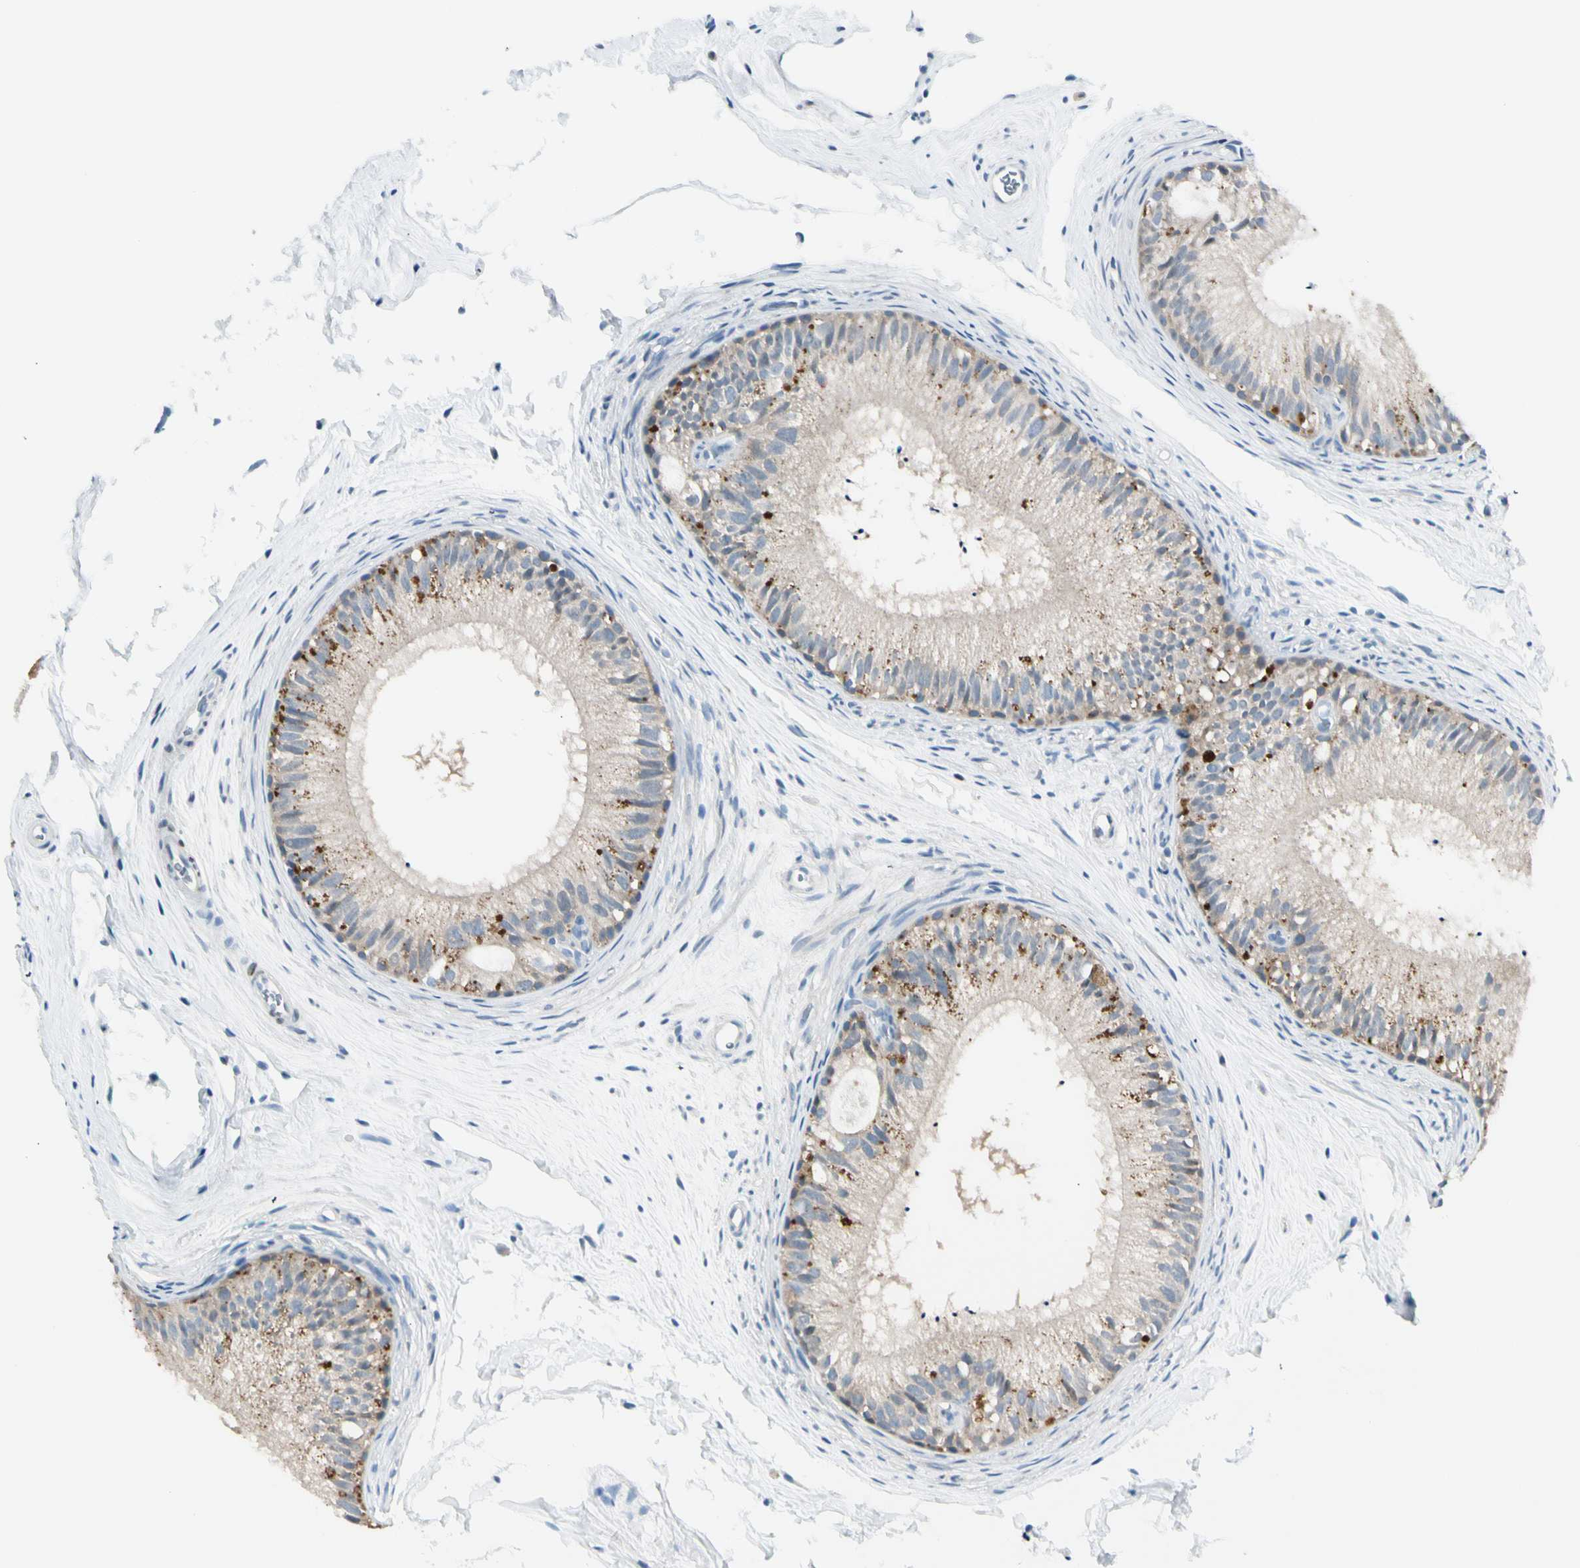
{"staining": {"intensity": "moderate", "quantity": "25%-75%", "location": "cytoplasmic/membranous"}, "tissue": "epididymis", "cell_type": "Glandular cells", "image_type": "normal", "snomed": [{"axis": "morphology", "description": "Normal tissue, NOS"}, {"axis": "topography", "description": "Epididymis"}], "caption": "Protein expression analysis of unremarkable human epididymis reveals moderate cytoplasmic/membranous staining in approximately 25%-75% of glandular cells.", "gene": "PEBP1", "patient": {"sex": "male", "age": 56}}